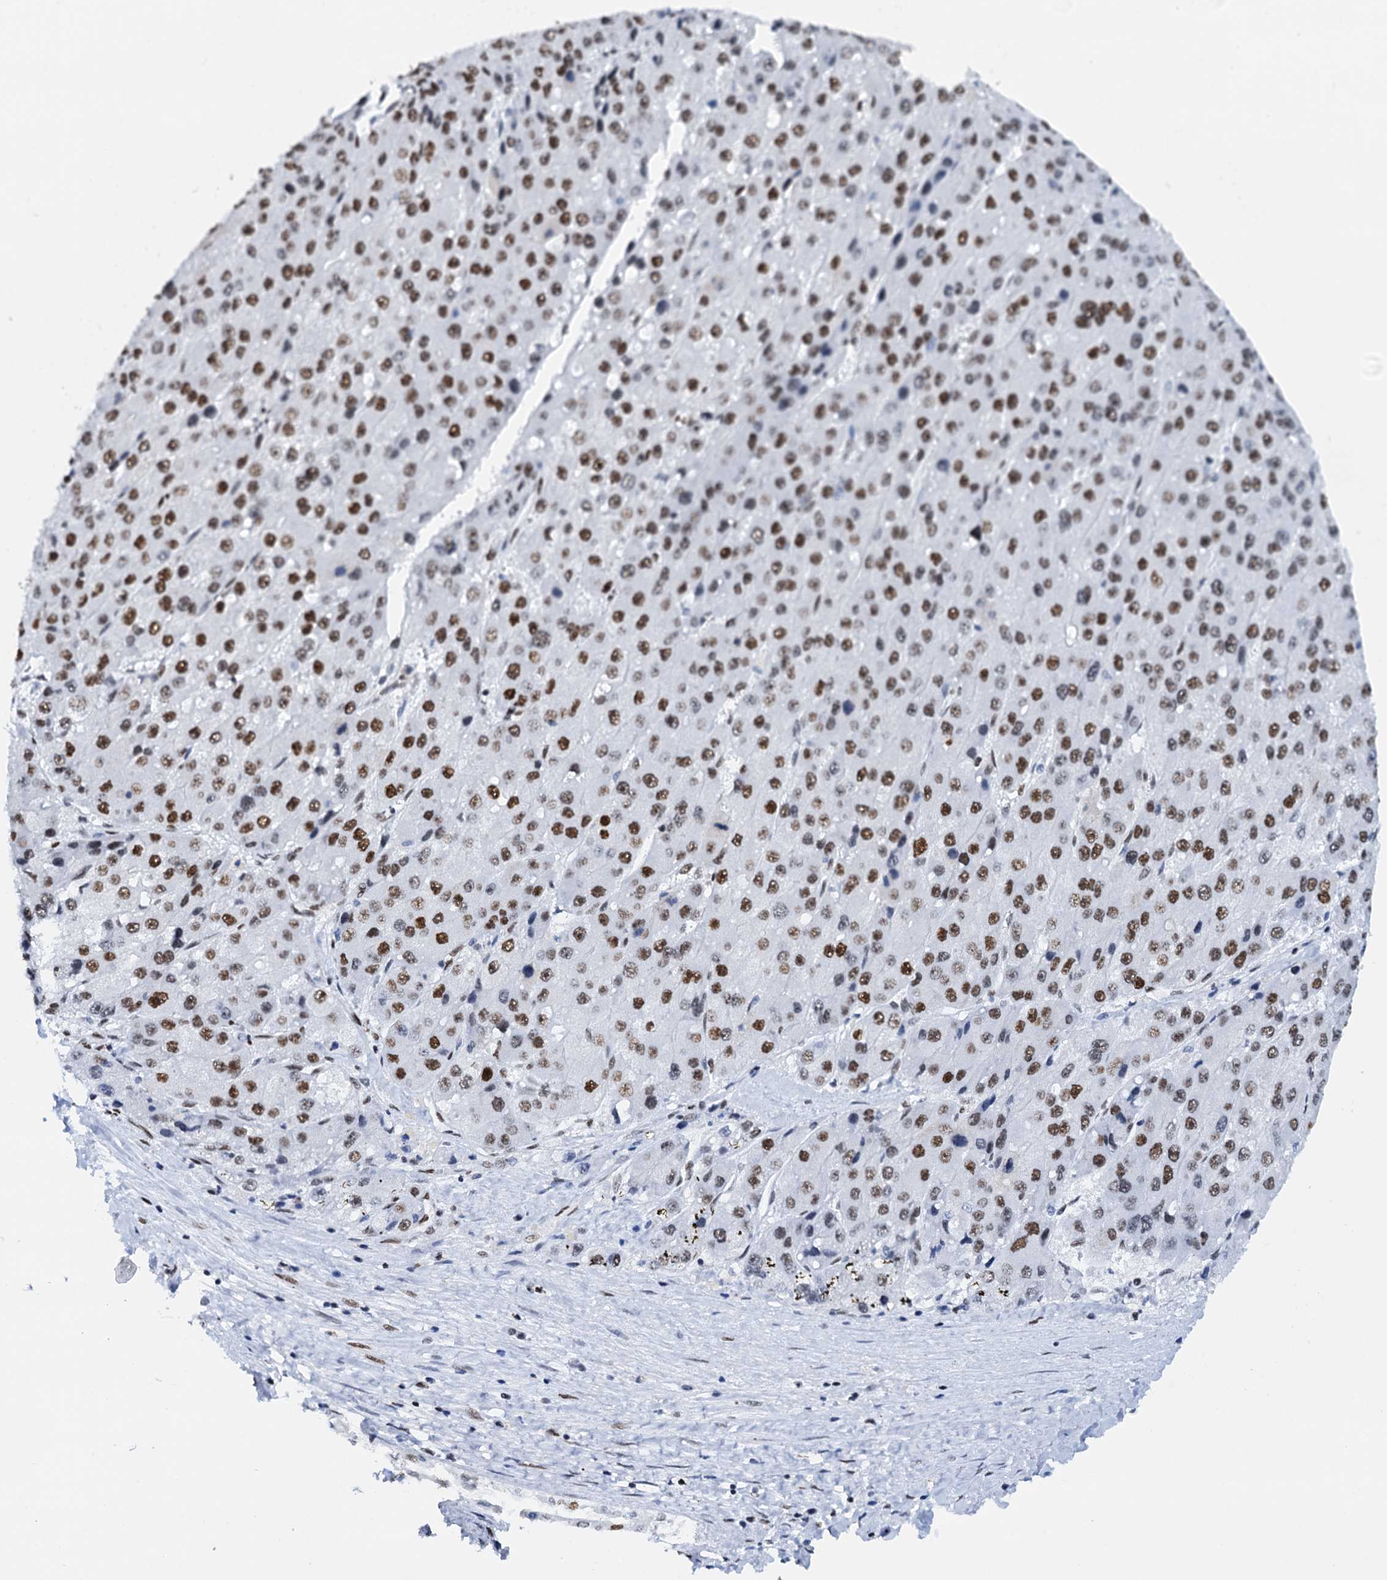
{"staining": {"intensity": "moderate", "quantity": ">75%", "location": "nuclear"}, "tissue": "liver cancer", "cell_type": "Tumor cells", "image_type": "cancer", "snomed": [{"axis": "morphology", "description": "Carcinoma, Hepatocellular, NOS"}, {"axis": "topography", "description": "Liver"}], "caption": "Protein expression analysis of liver cancer displays moderate nuclear staining in about >75% of tumor cells. (IHC, brightfield microscopy, high magnification).", "gene": "SLTM", "patient": {"sex": "female", "age": 73}}